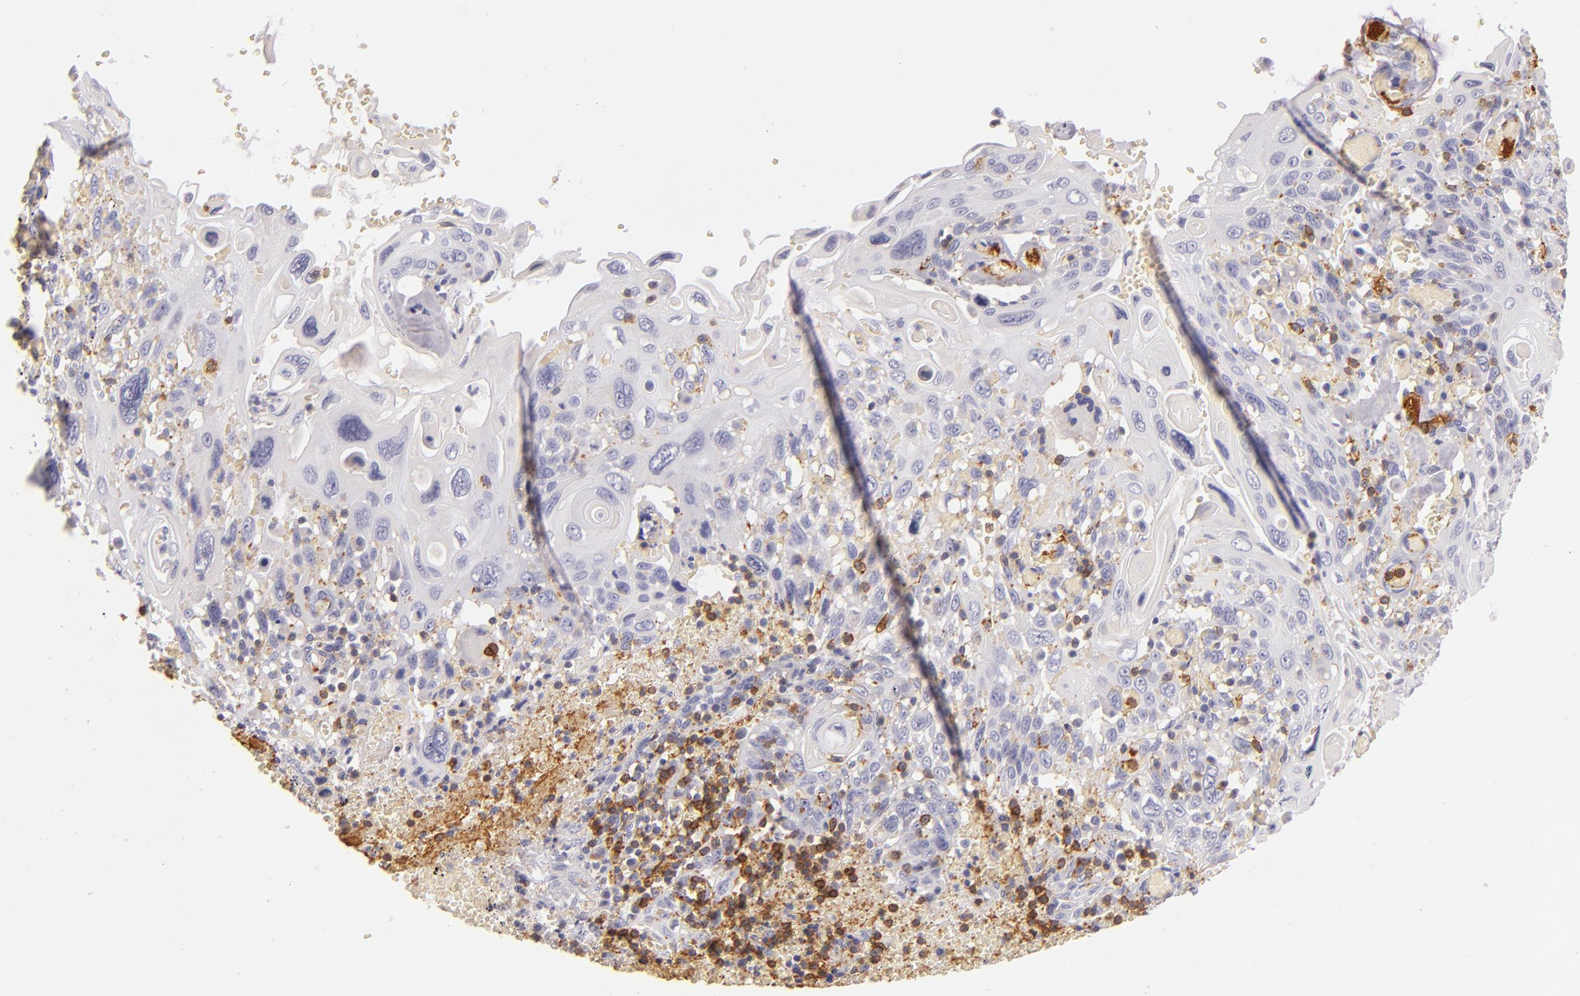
{"staining": {"intensity": "negative", "quantity": "none", "location": "none"}, "tissue": "cervical cancer", "cell_type": "Tumor cells", "image_type": "cancer", "snomed": [{"axis": "morphology", "description": "Squamous cell carcinoma, NOS"}, {"axis": "topography", "description": "Cervix"}], "caption": "A high-resolution image shows immunohistochemistry (IHC) staining of cervical cancer, which reveals no significant positivity in tumor cells. The staining was performed using DAB to visualize the protein expression in brown, while the nuclei were stained in blue with hematoxylin (Magnification: 20x).", "gene": "LAT", "patient": {"sex": "female", "age": 54}}